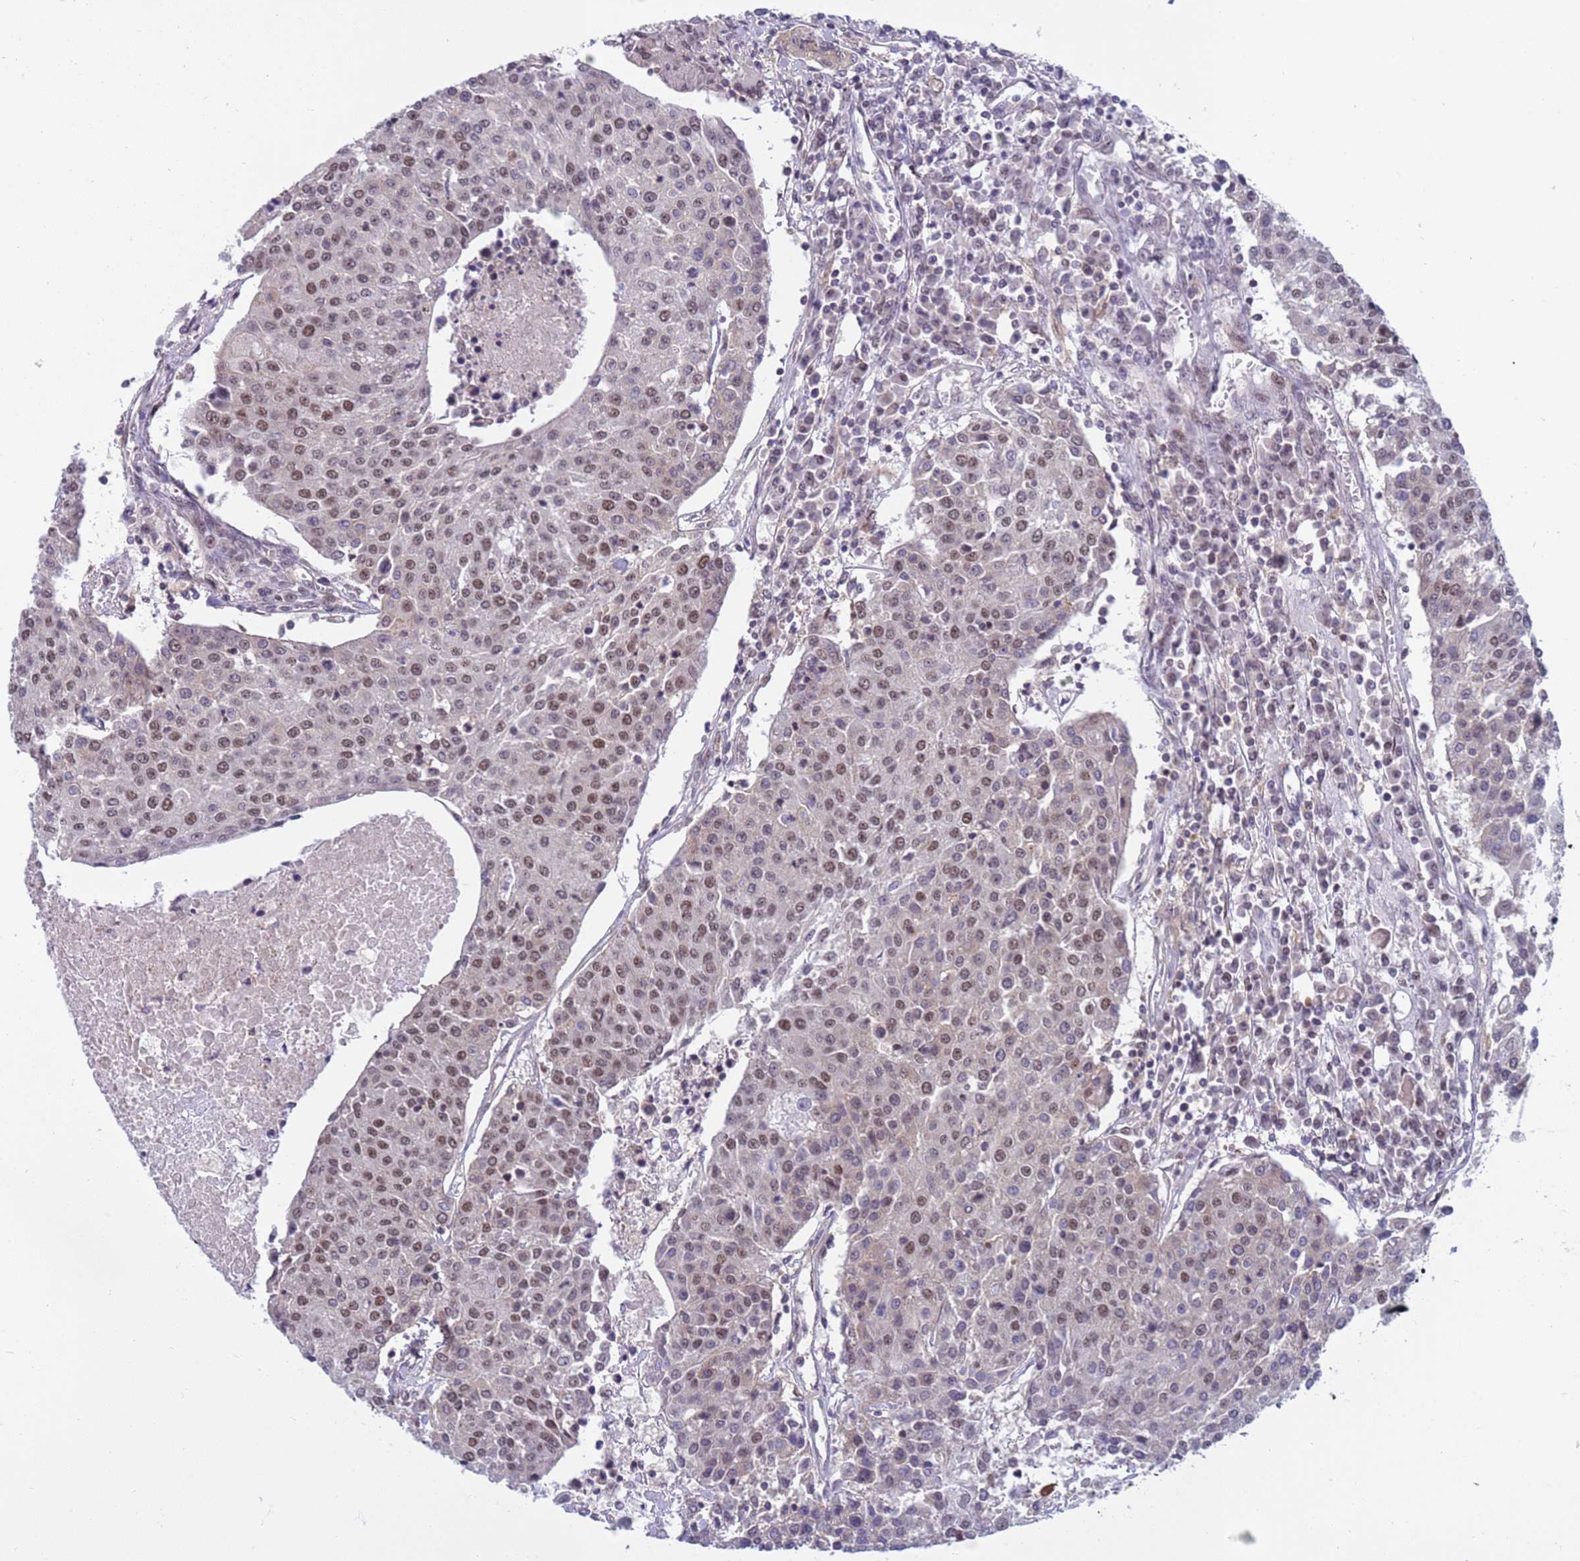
{"staining": {"intensity": "moderate", "quantity": "25%-75%", "location": "nuclear"}, "tissue": "urothelial cancer", "cell_type": "Tumor cells", "image_type": "cancer", "snomed": [{"axis": "morphology", "description": "Urothelial carcinoma, High grade"}, {"axis": "topography", "description": "Urinary bladder"}], "caption": "Moderate nuclear protein expression is identified in about 25%-75% of tumor cells in urothelial cancer. The staining is performed using DAB (3,3'-diaminobenzidine) brown chromogen to label protein expression. The nuclei are counter-stained blue using hematoxylin.", "gene": "NSL1", "patient": {"sex": "female", "age": 85}}